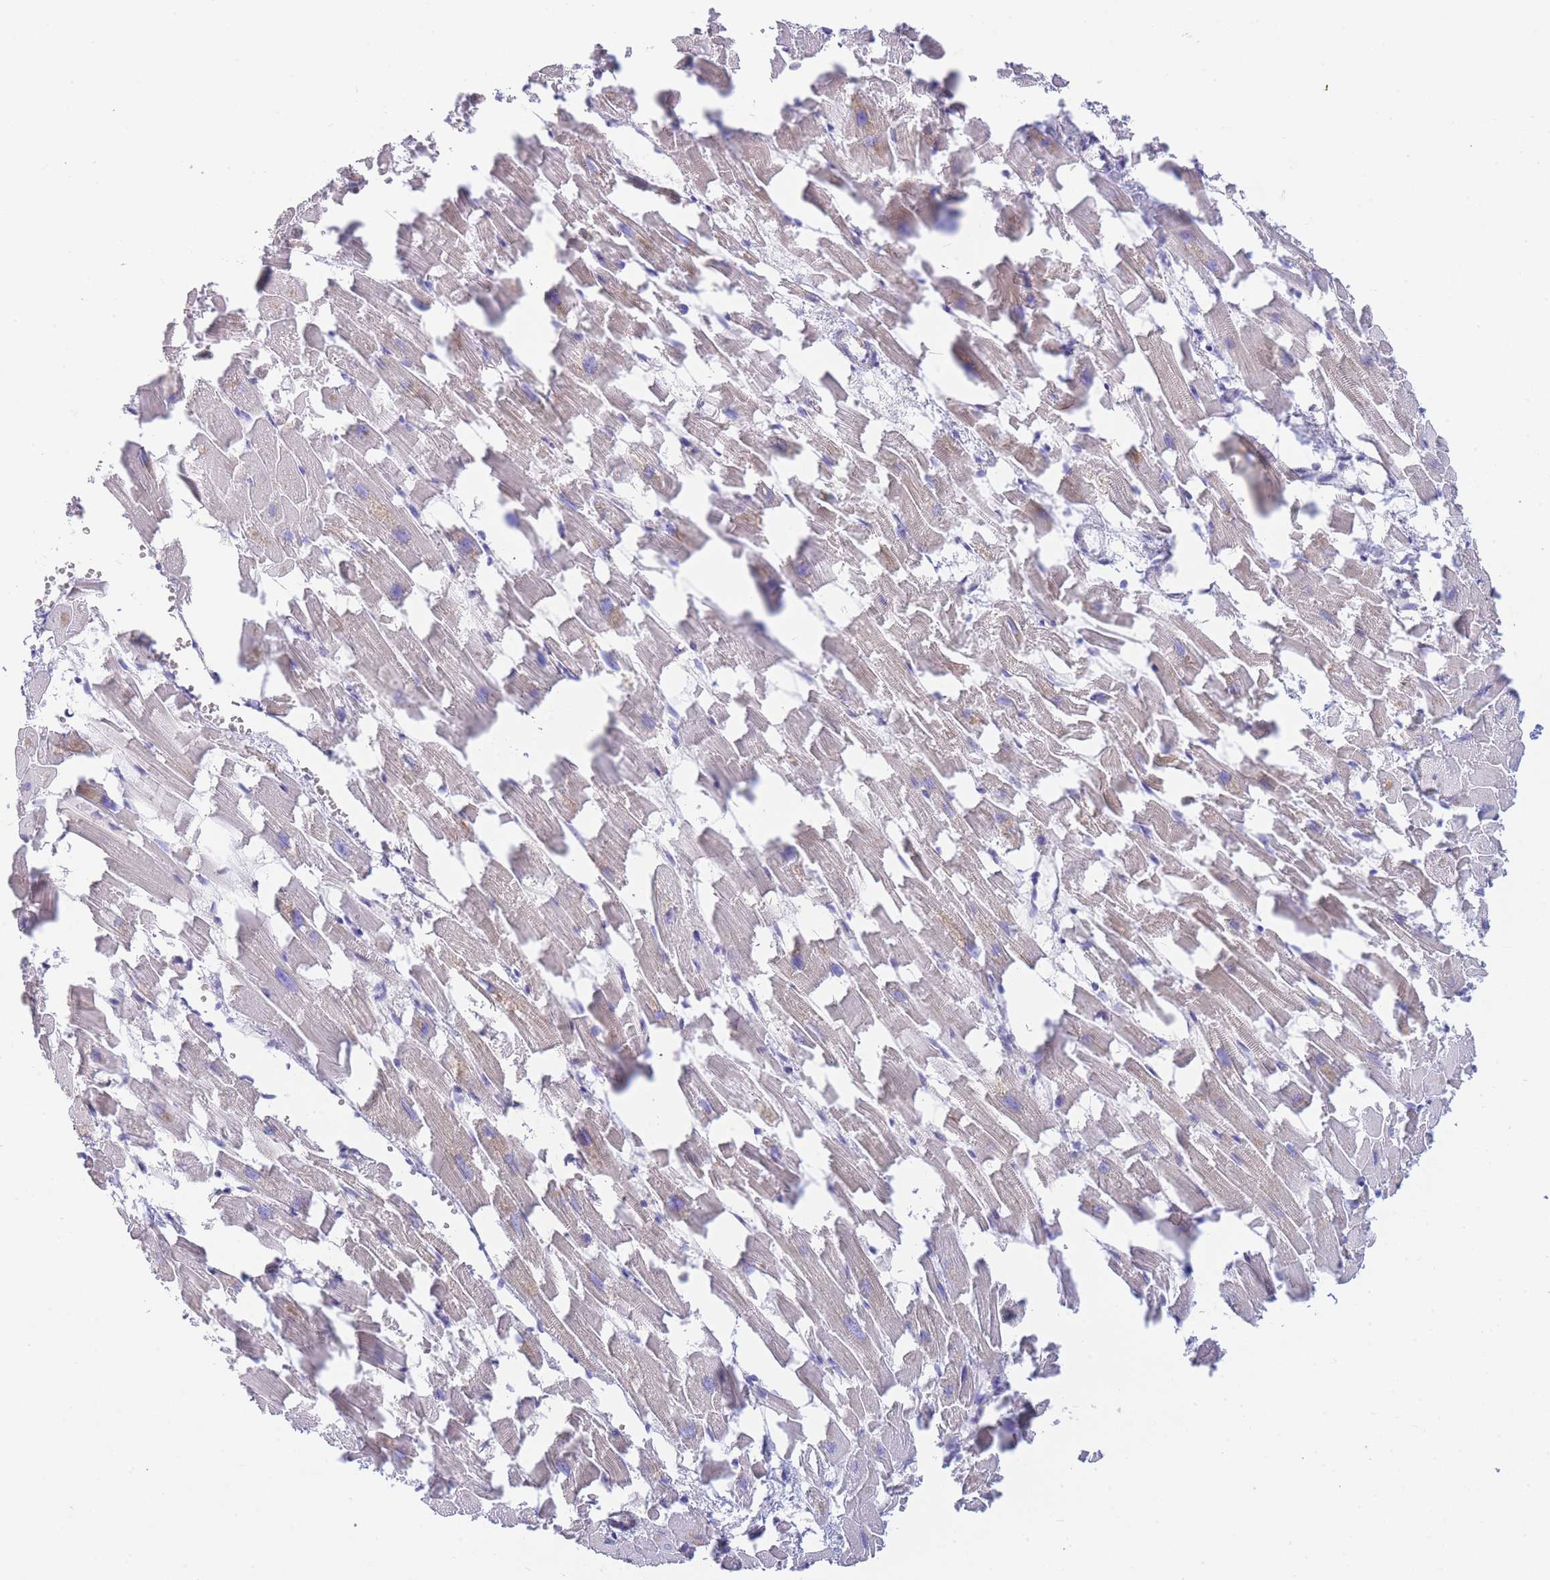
{"staining": {"intensity": "weak", "quantity": ">75%", "location": "cytoplasmic/membranous"}, "tissue": "heart muscle", "cell_type": "Cardiomyocytes", "image_type": "normal", "snomed": [{"axis": "morphology", "description": "Normal tissue, NOS"}, {"axis": "topography", "description": "Heart"}], "caption": "IHC (DAB) staining of benign heart muscle reveals weak cytoplasmic/membranous protein expression in approximately >75% of cardiomyocytes.", "gene": "SUGT1", "patient": {"sex": "female", "age": 64}}